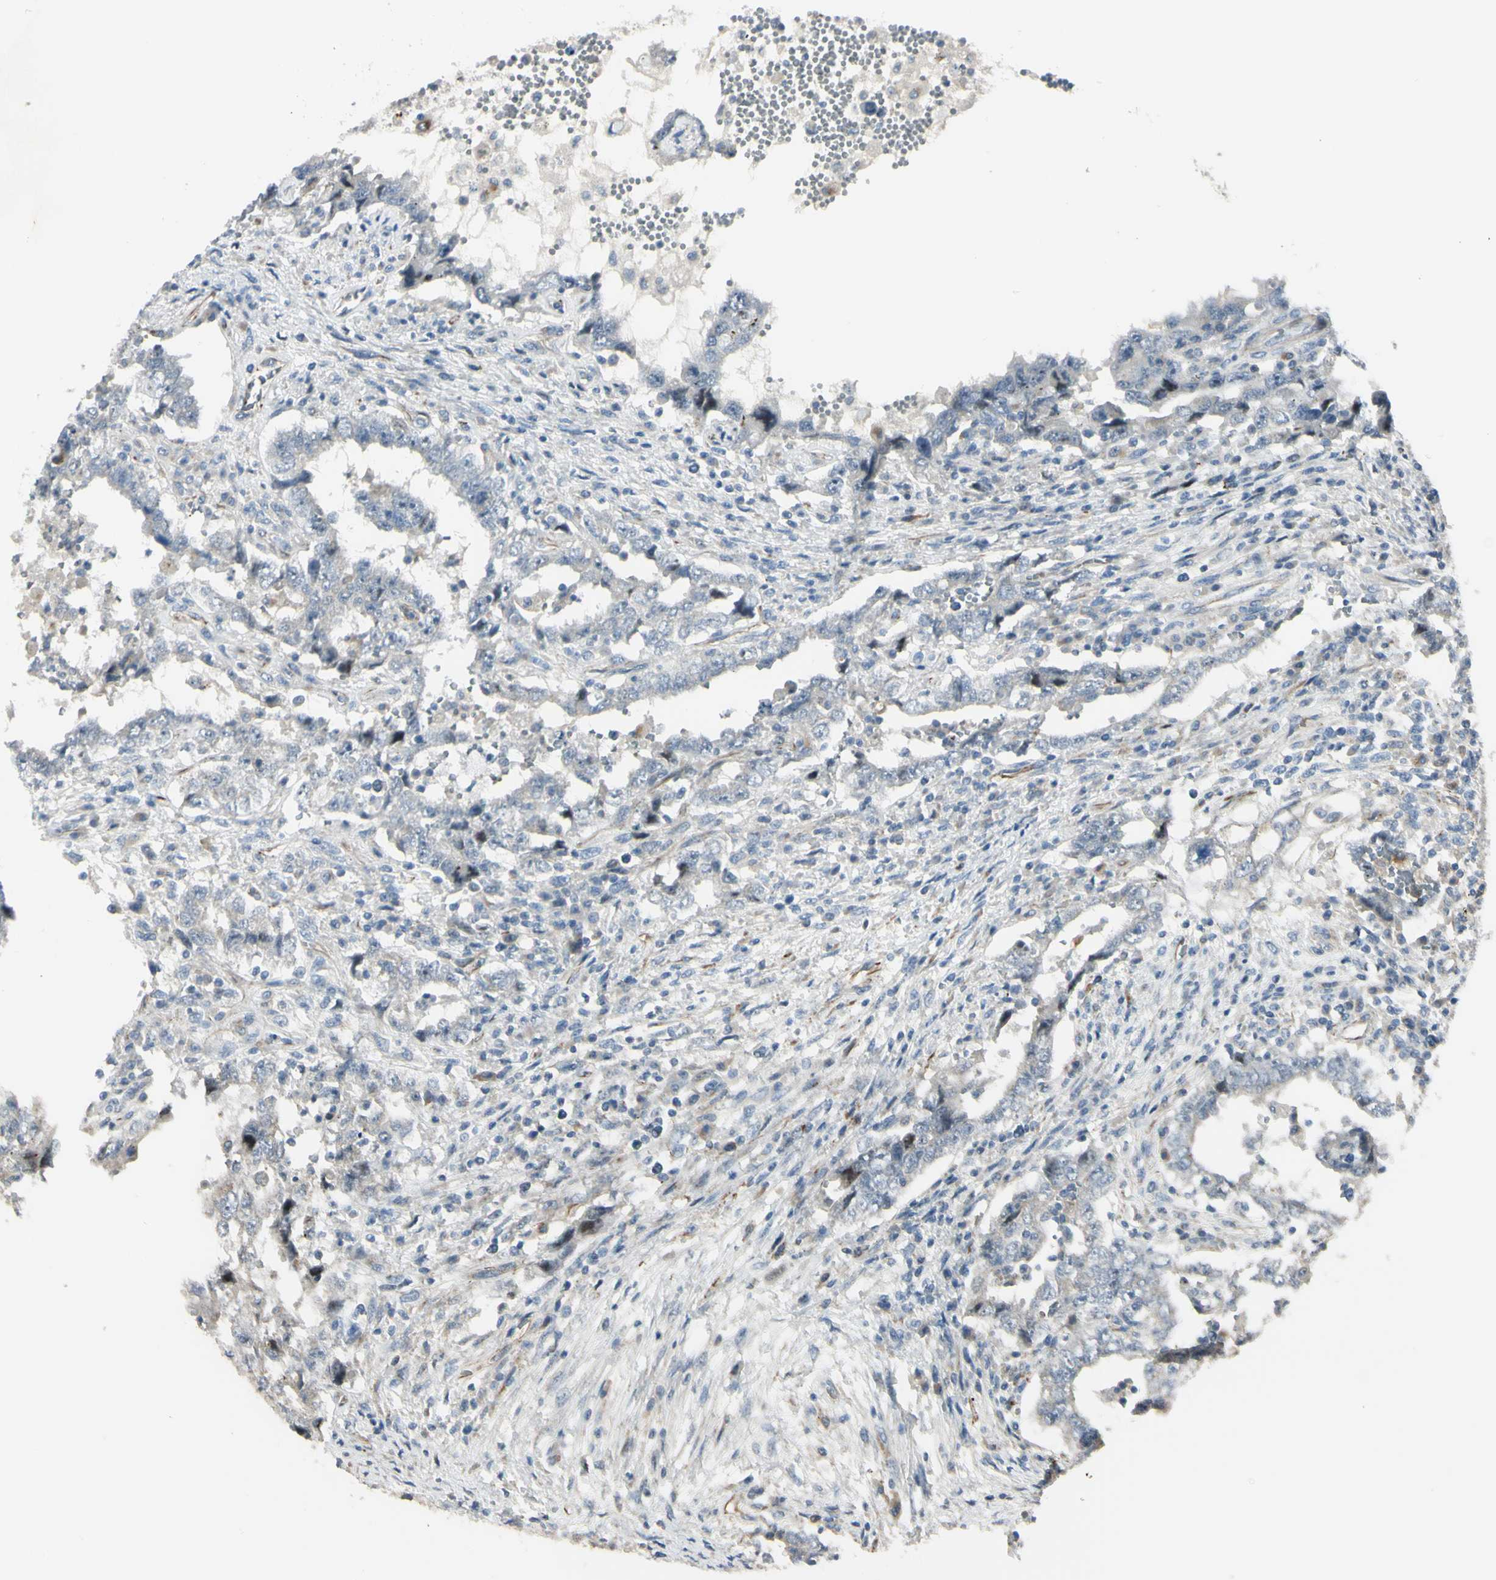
{"staining": {"intensity": "weak", "quantity": "<25%", "location": "cytoplasmic/membranous"}, "tissue": "testis cancer", "cell_type": "Tumor cells", "image_type": "cancer", "snomed": [{"axis": "morphology", "description": "Carcinoma, Embryonal, NOS"}, {"axis": "topography", "description": "Testis"}], "caption": "High magnification brightfield microscopy of testis embryonal carcinoma stained with DAB (brown) and counterstained with hematoxylin (blue): tumor cells show no significant expression.", "gene": "NDFIP1", "patient": {"sex": "male", "age": 26}}